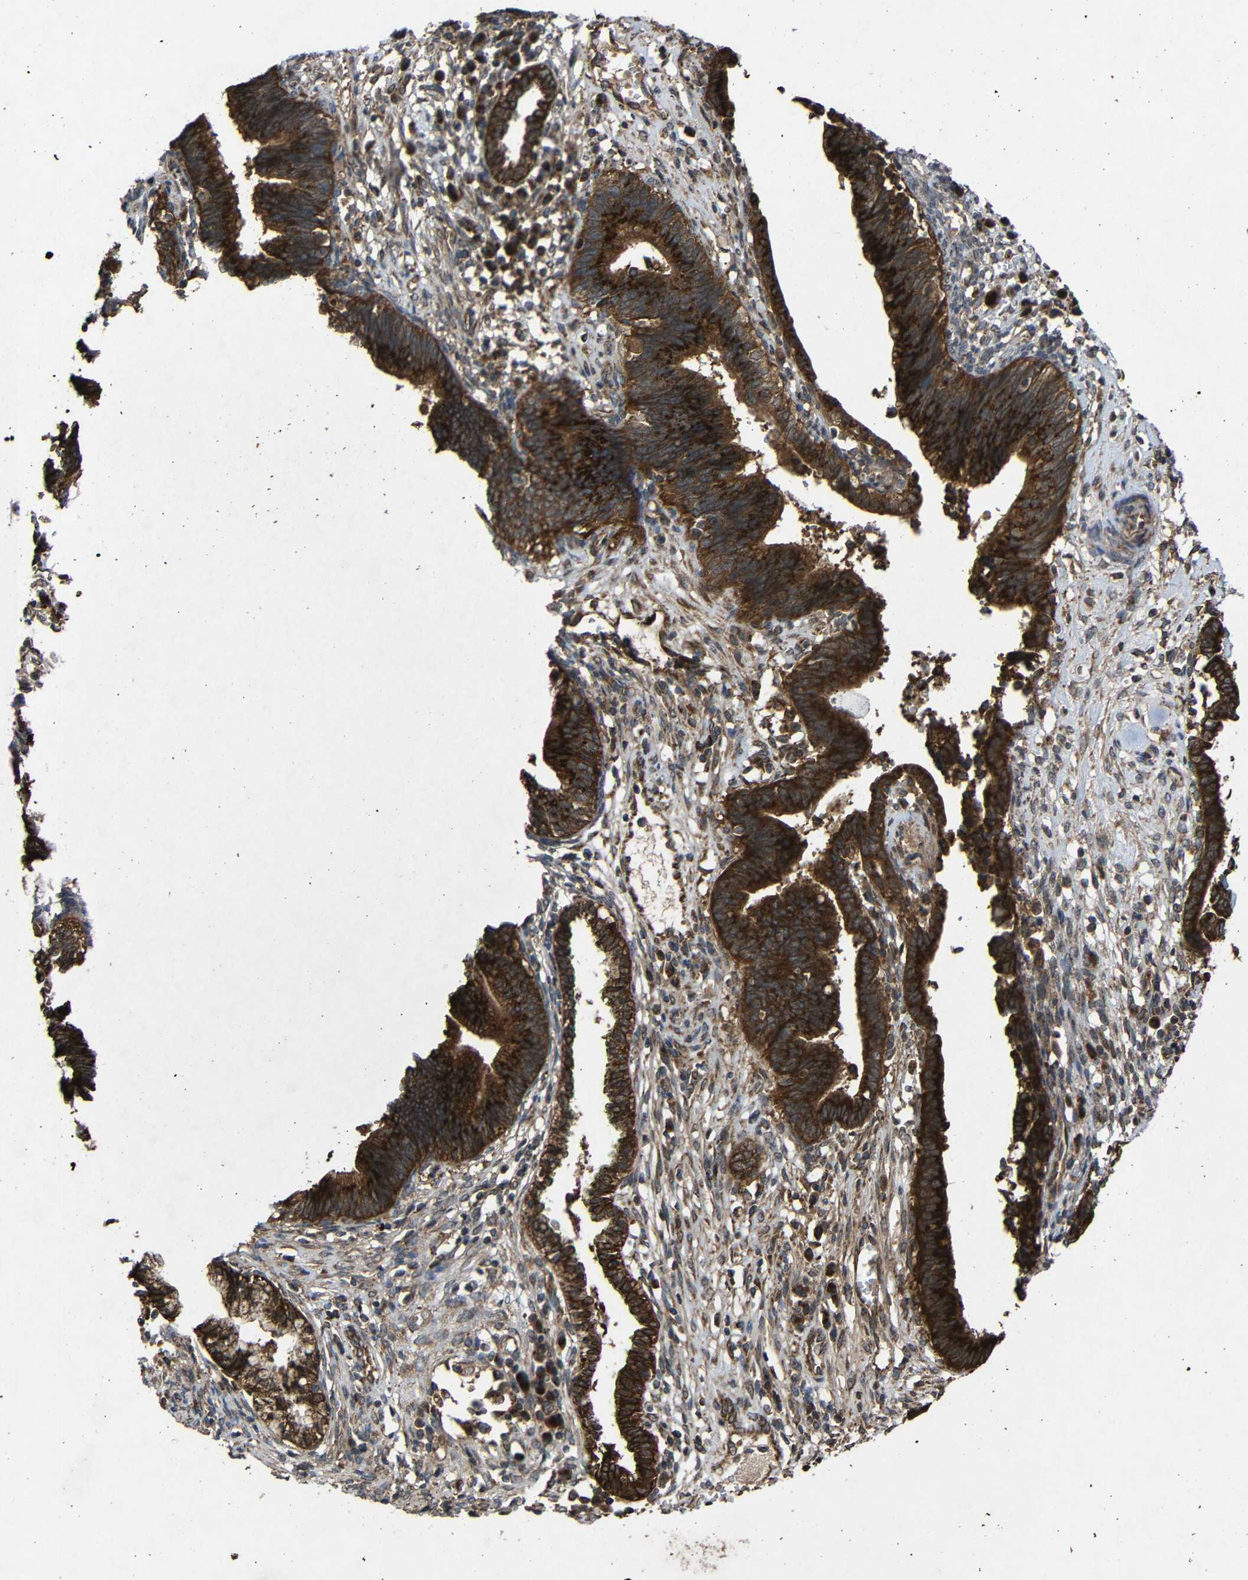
{"staining": {"intensity": "strong", "quantity": ">75%", "location": "cytoplasmic/membranous"}, "tissue": "cervical cancer", "cell_type": "Tumor cells", "image_type": "cancer", "snomed": [{"axis": "morphology", "description": "Adenocarcinoma, NOS"}, {"axis": "topography", "description": "Cervix"}], "caption": "A brown stain labels strong cytoplasmic/membranous staining of a protein in adenocarcinoma (cervical) tumor cells. The staining was performed using DAB to visualize the protein expression in brown, while the nuclei were stained in blue with hematoxylin (Magnification: 20x).", "gene": "C1GALT1", "patient": {"sex": "female", "age": 44}}